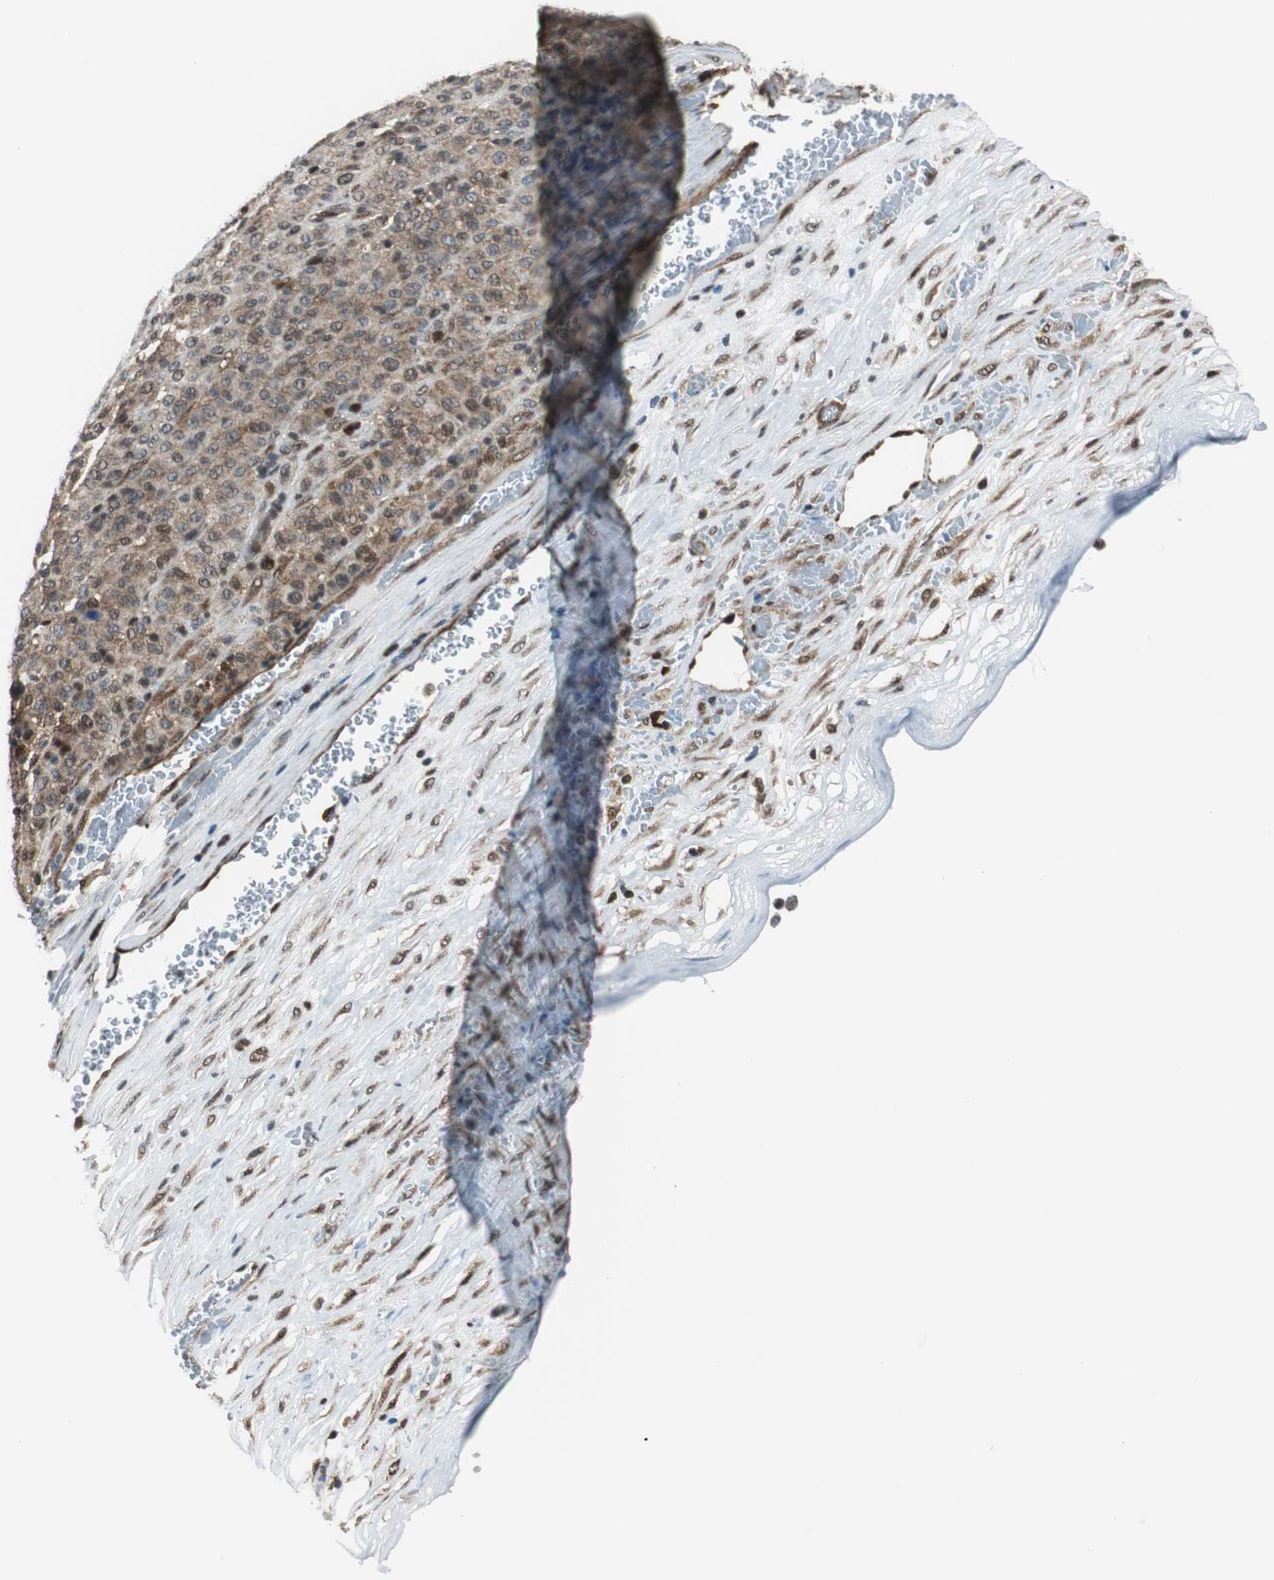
{"staining": {"intensity": "moderate", "quantity": ">75%", "location": "cytoplasmic/membranous,nuclear"}, "tissue": "melanoma", "cell_type": "Tumor cells", "image_type": "cancer", "snomed": [{"axis": "morphology", "description": "Malignant melanoma, Metastatic site"}, {"axis": "topography", "description": "Pancreas"}], "caption": "A brown stain highlights moderate cytoplasmic/membranous and nuclear staining of a protein in melanoma tumor cells.", "gene": "VCP", "patient": {"sex": "female", "age": 30}}